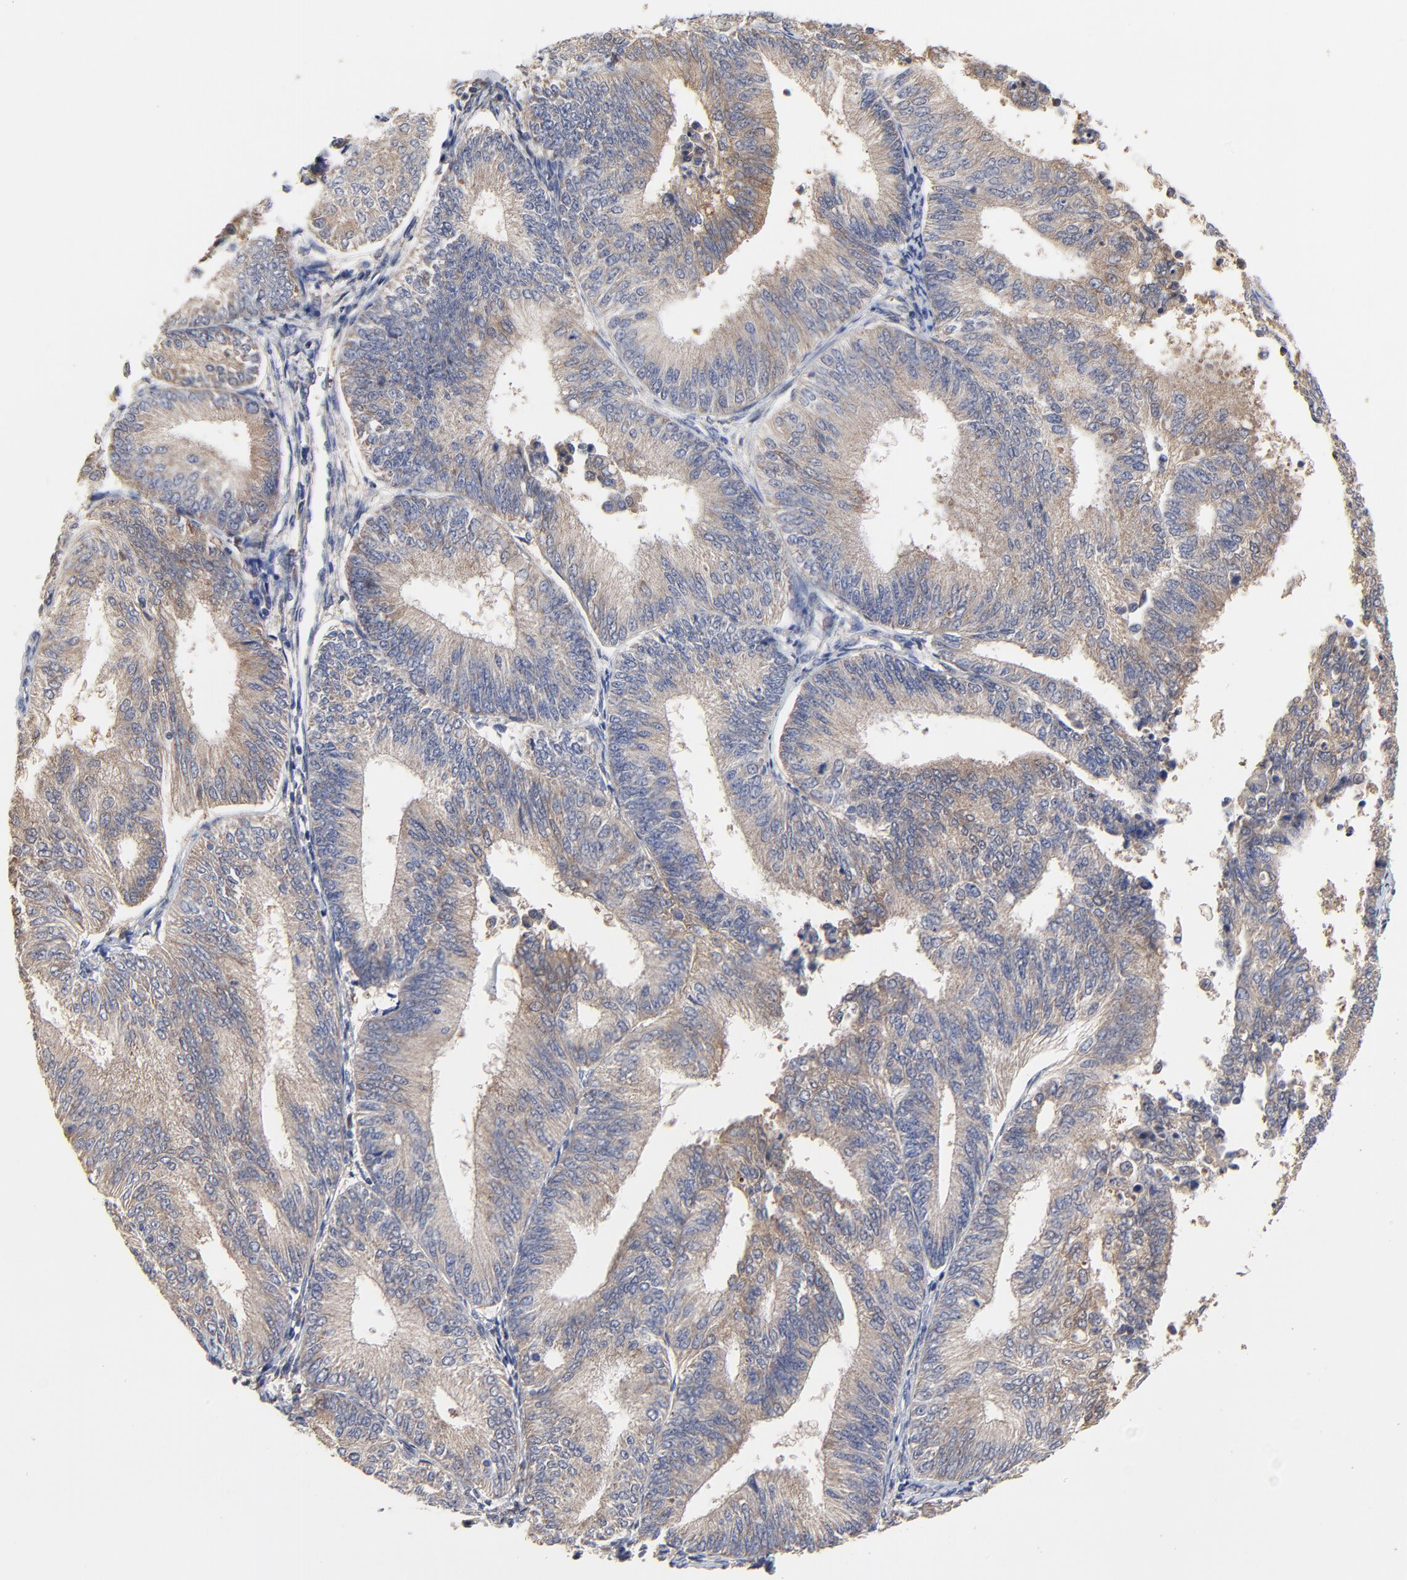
{"staining": {"intensity": "moderate", "quantity": ">75%", "location": "cytoplasmic/membranous"}, "tissue": "endometrial cancer", "cell_type": "Tumor cells", "image_type": "cancer", "snomed": [{"axis": "morphology", "description": "Adenocarcinoma, NOS"}, {"axis": "topography", "description": "Endometrium"}], "caption": "Endometrial cancer tissue demonstrates moderate cytoplasmic/membranous staining in approximately >75% of tumor cells", "gene": "LGALS3", "patient": {"sex": "female", "age": 55}}